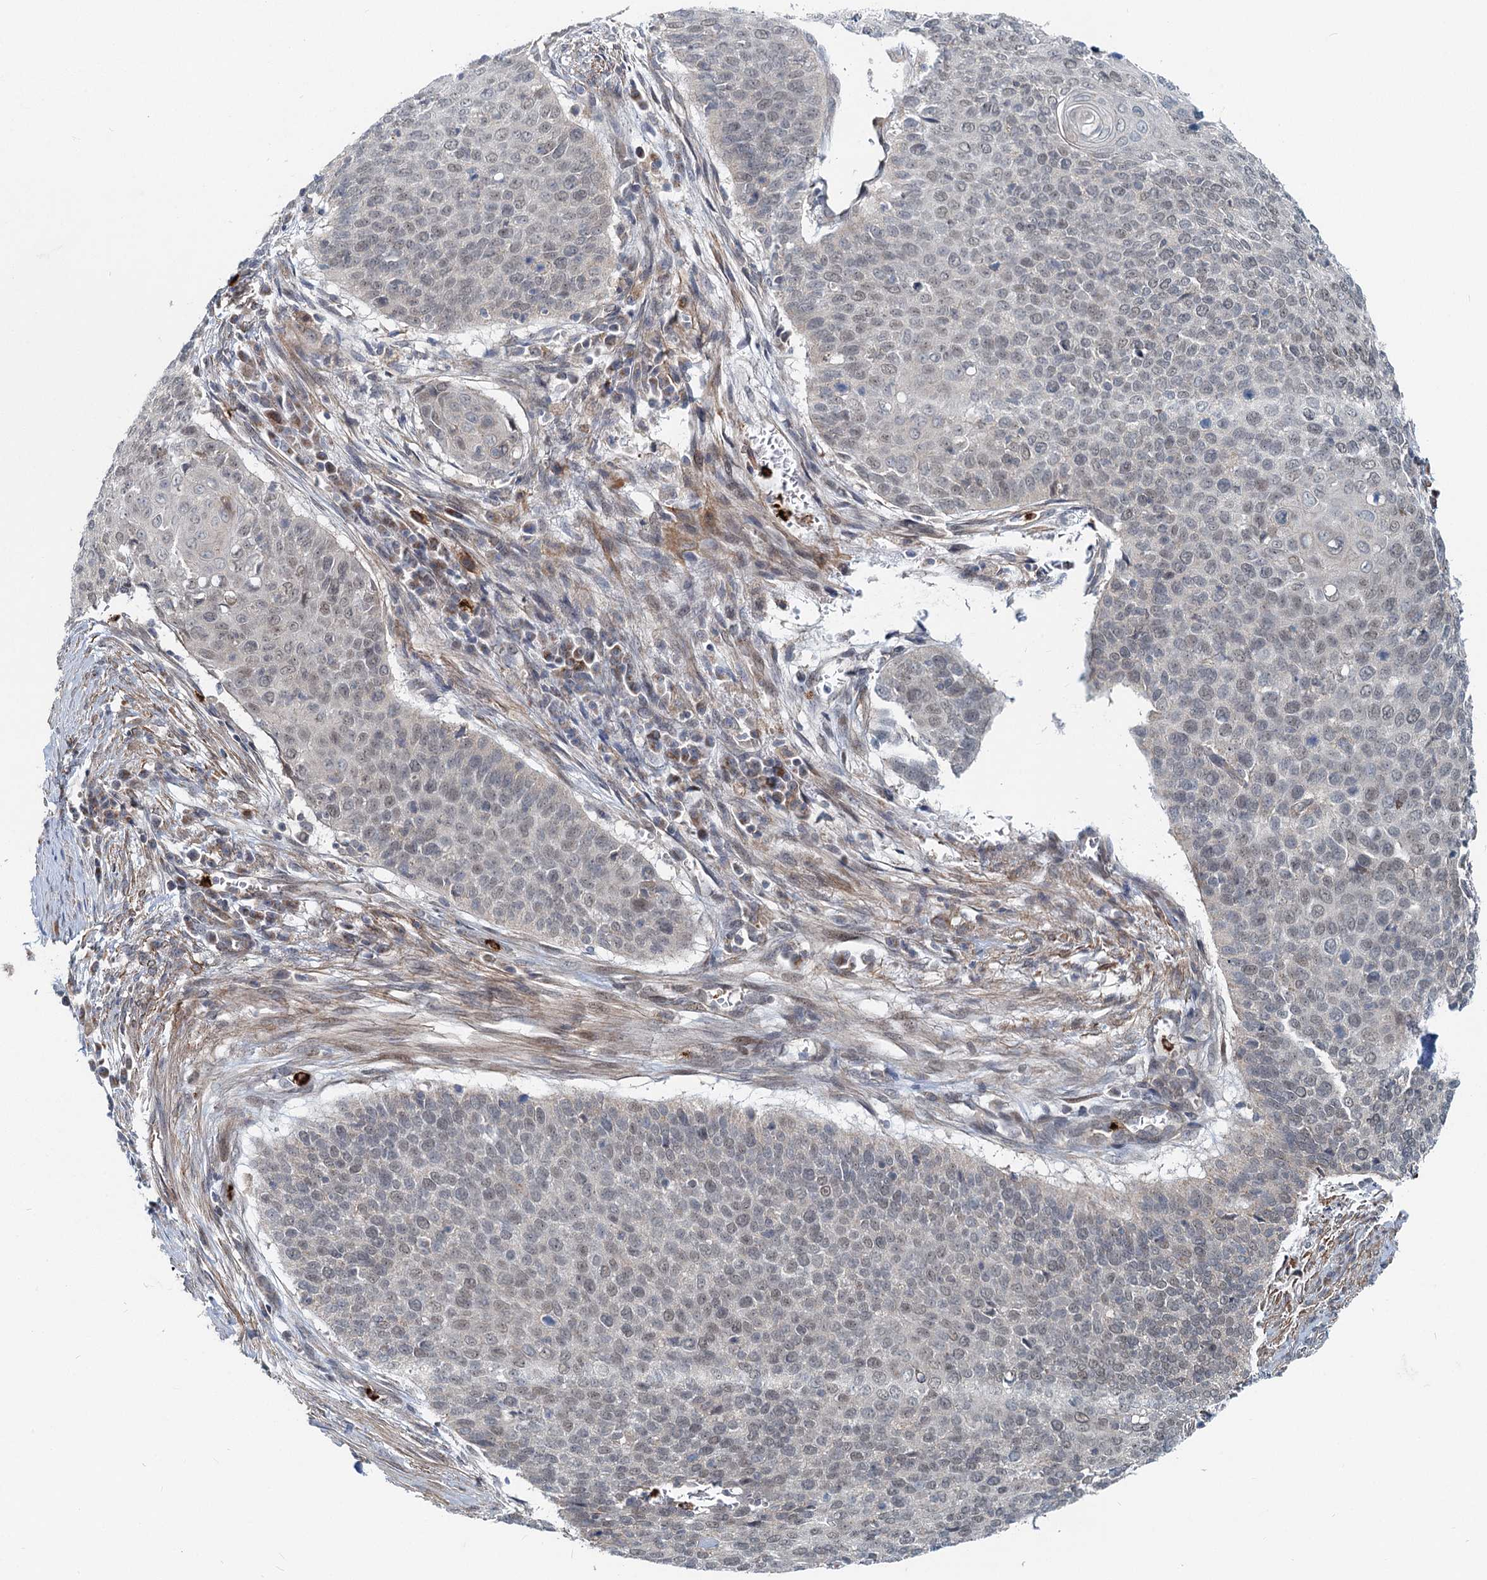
{"staining": {"intensity": "negative", "quantity": "none", "location": "none"}, "tissue": "cervical cancer", "cell_type": "Tumor cells", "image_type": "cancer", "snomed": [{"axis": "morphology", "description": "Squamous cell carcinoma, NOS"}, {"axis": "topography", "description": "Cervix"}], "caption": "A histopathology image of squamous cell carcinoma (cervical) stained for a protein shows no brown staining in tumor cells.", "gene": "ADCY2", "patient": {"sex": "female", "age": 39}}